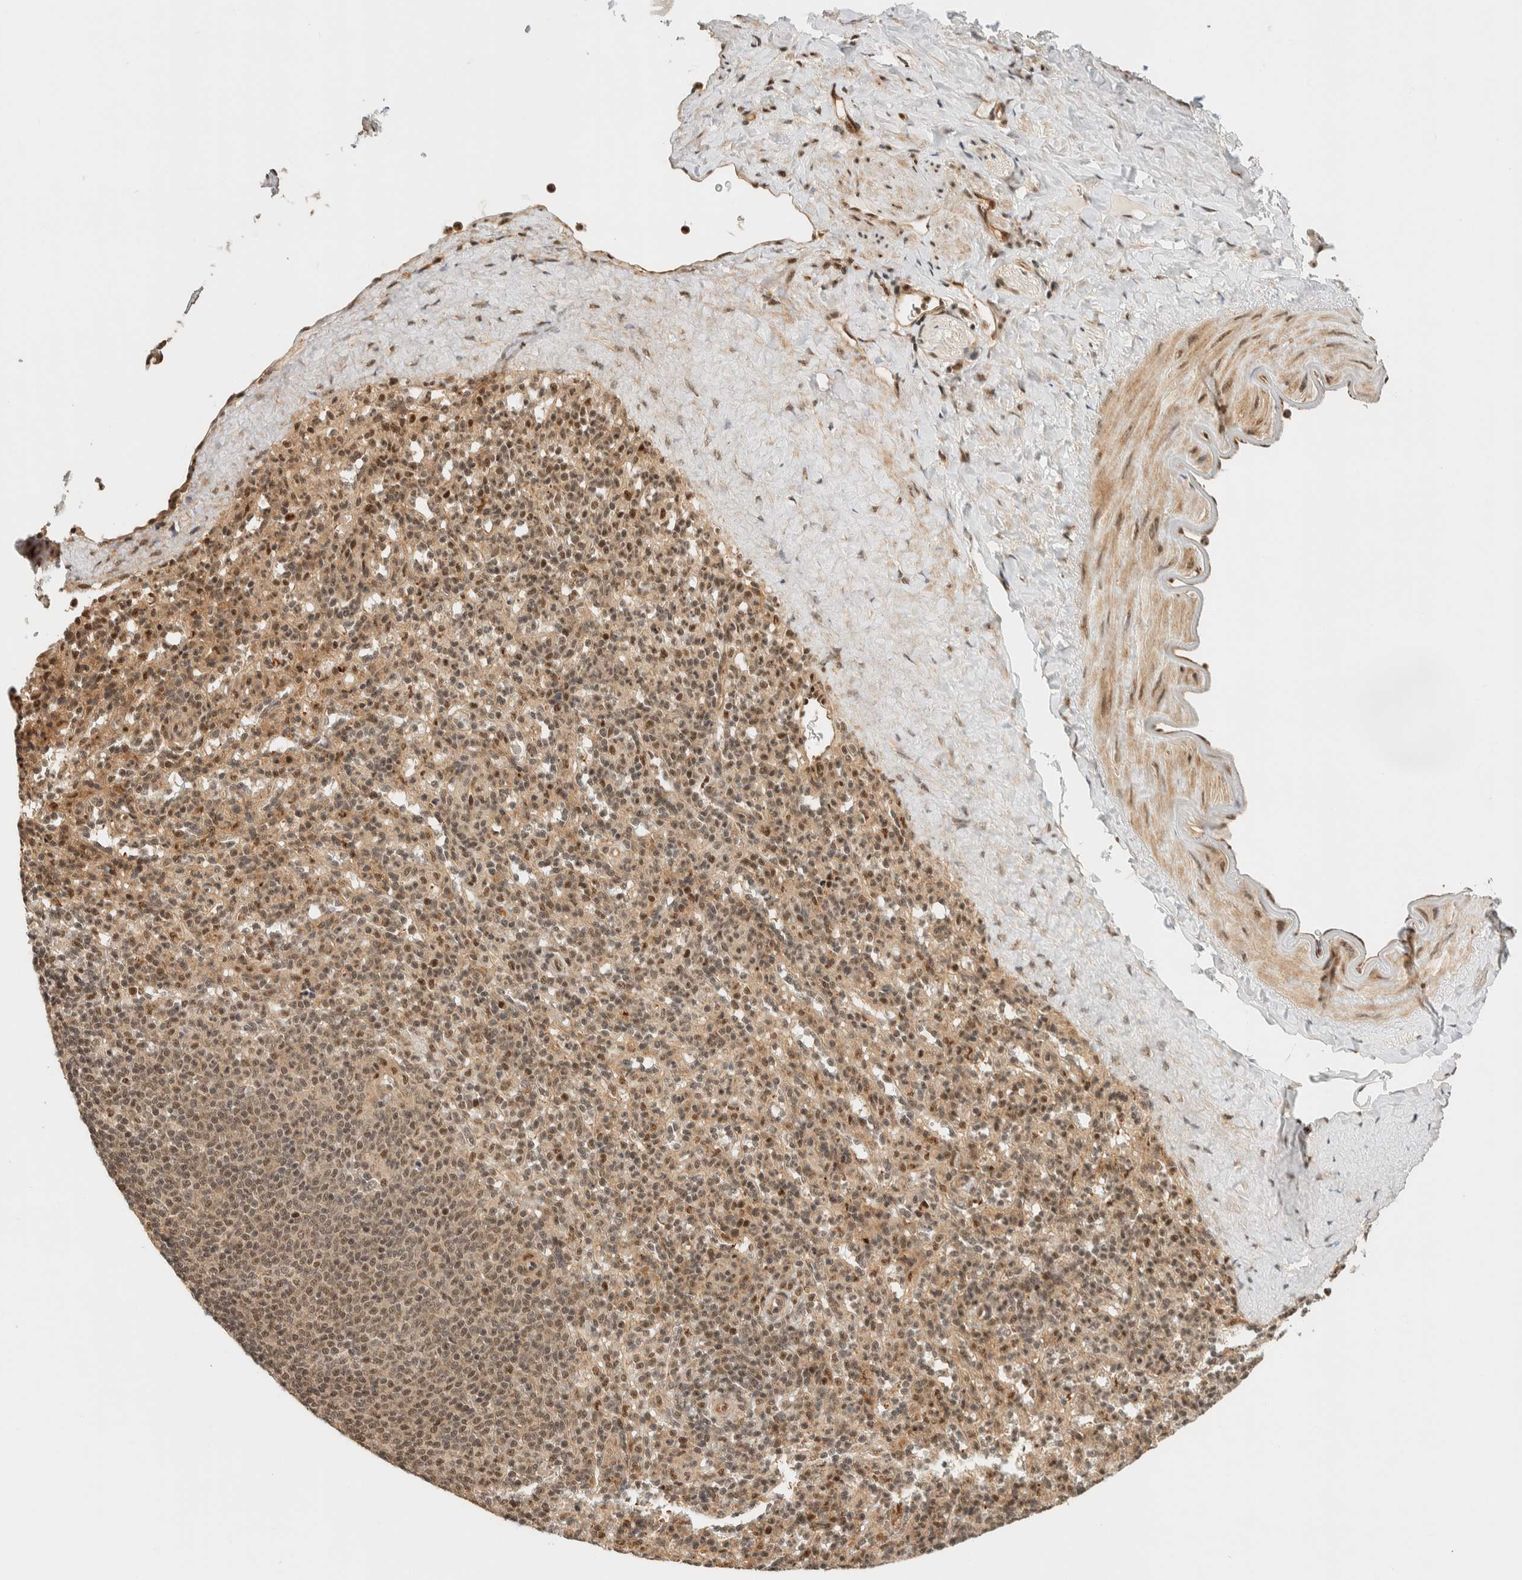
{"staining": {"intensity": "moderate", "quantity": ">75%", "location": "nuclear"}, "tissue": "spleen", "cell_type": "Cells in red pulp", "image_type": "normal", "snomed": [{"axis": "morphology", "description": "Normal tissue, NOS"}, {"axis": "topography", "description": "Spleen"}], "caption": "Protein expression analysis of normal human spleen reveals moderate nuclear staining in approximately >75% of cells in red pulp.", "gene": "SIK1", "patient": {"sex": "male", "age": 36}}